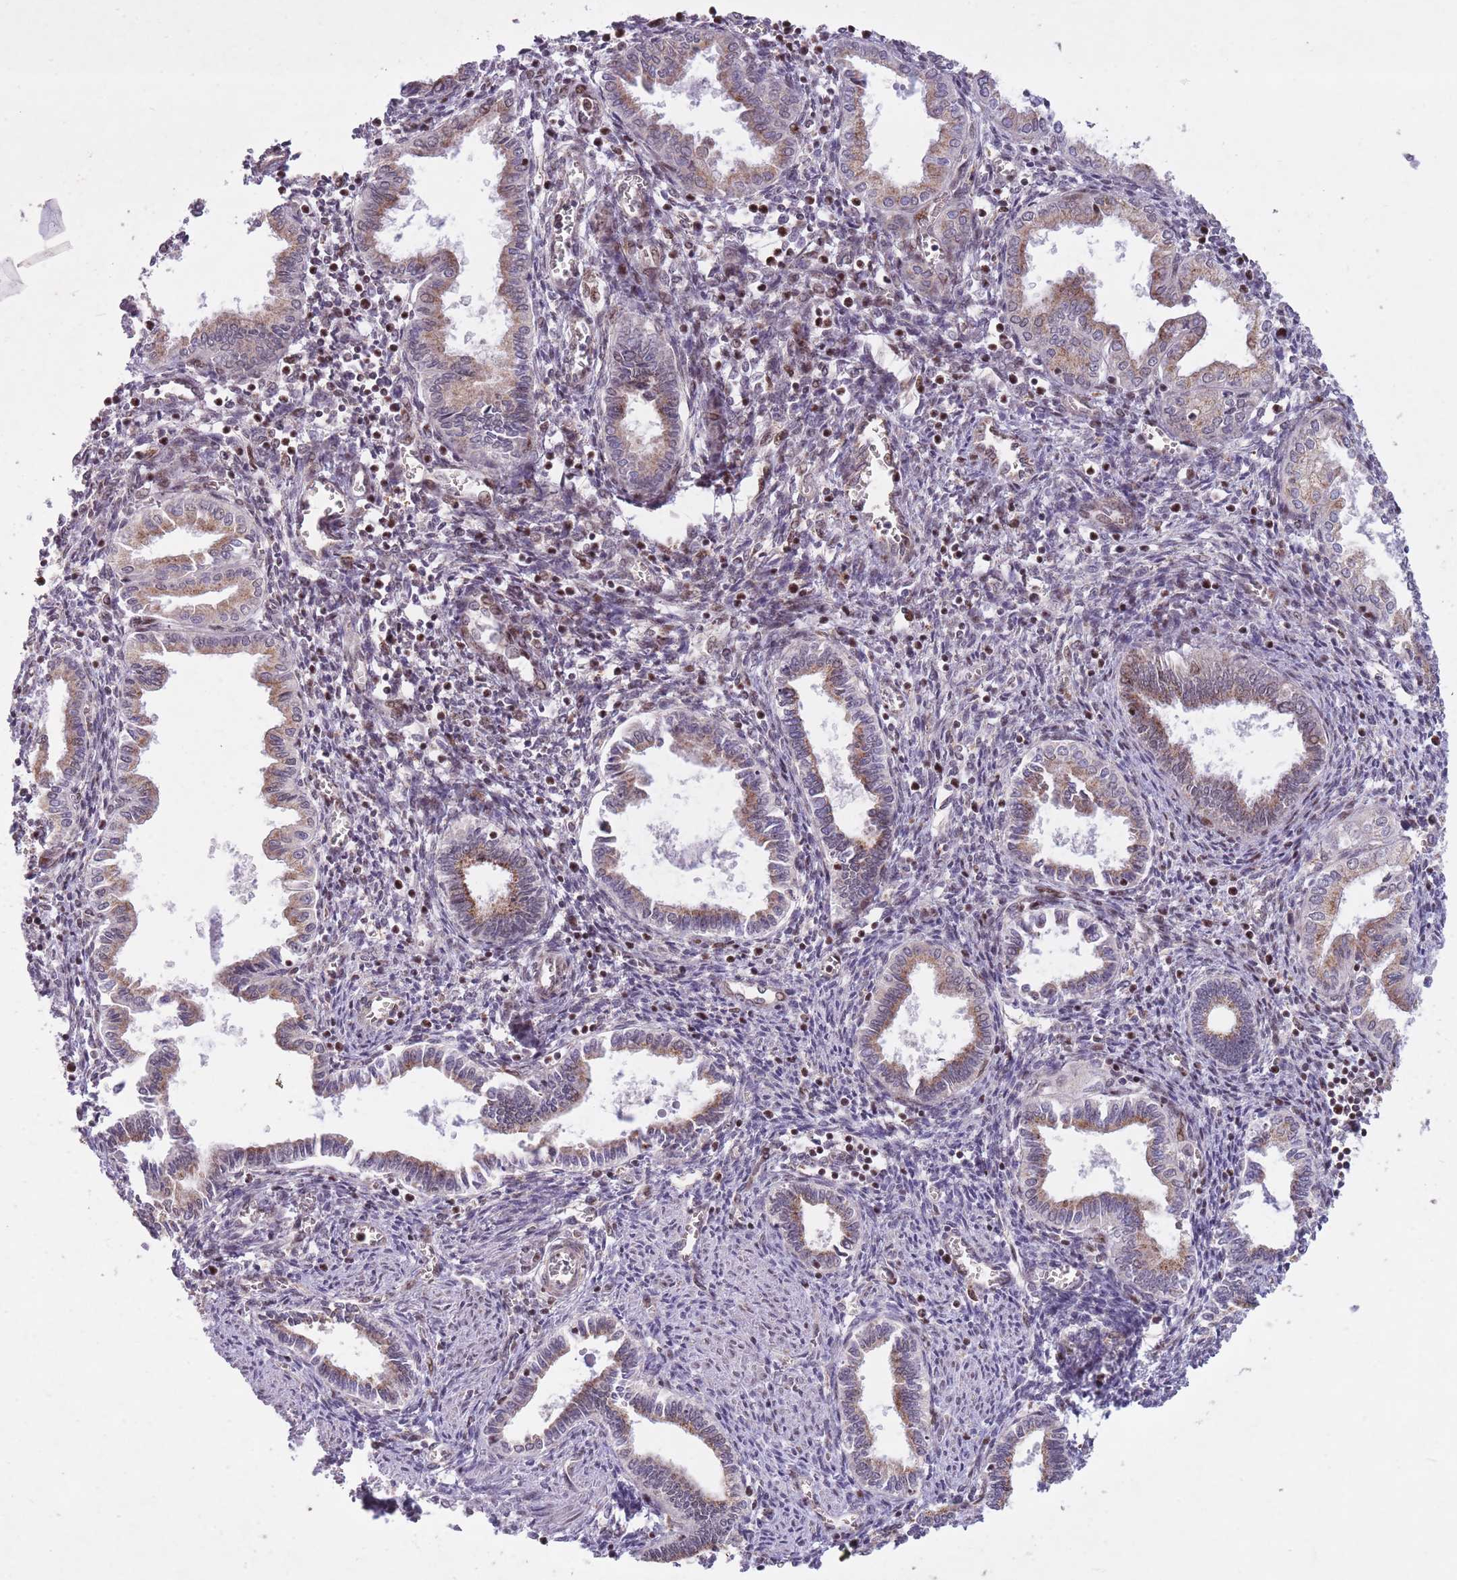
{"staining": {"intensity": "moderate", "quantity": "25%-75%", "location": "nuclear"}, "tissue": "endometrium", "cell_type": "Cells in endometrial stroma", "image_type": "normal", "snomed": [{"axis": "morphology", "description": "Normal tissue, NOS"}, {"axis": "topography", "description": "Endometrium"}], "caption": "About 25%-75% of cells in endometrial stroma in benign human endometrium reveal moderate nuclear protein expression as visualized by brown immunohistochemical staining.", "gene": "DPYSL4", "patient": {"sex": "female", "age": 37}}